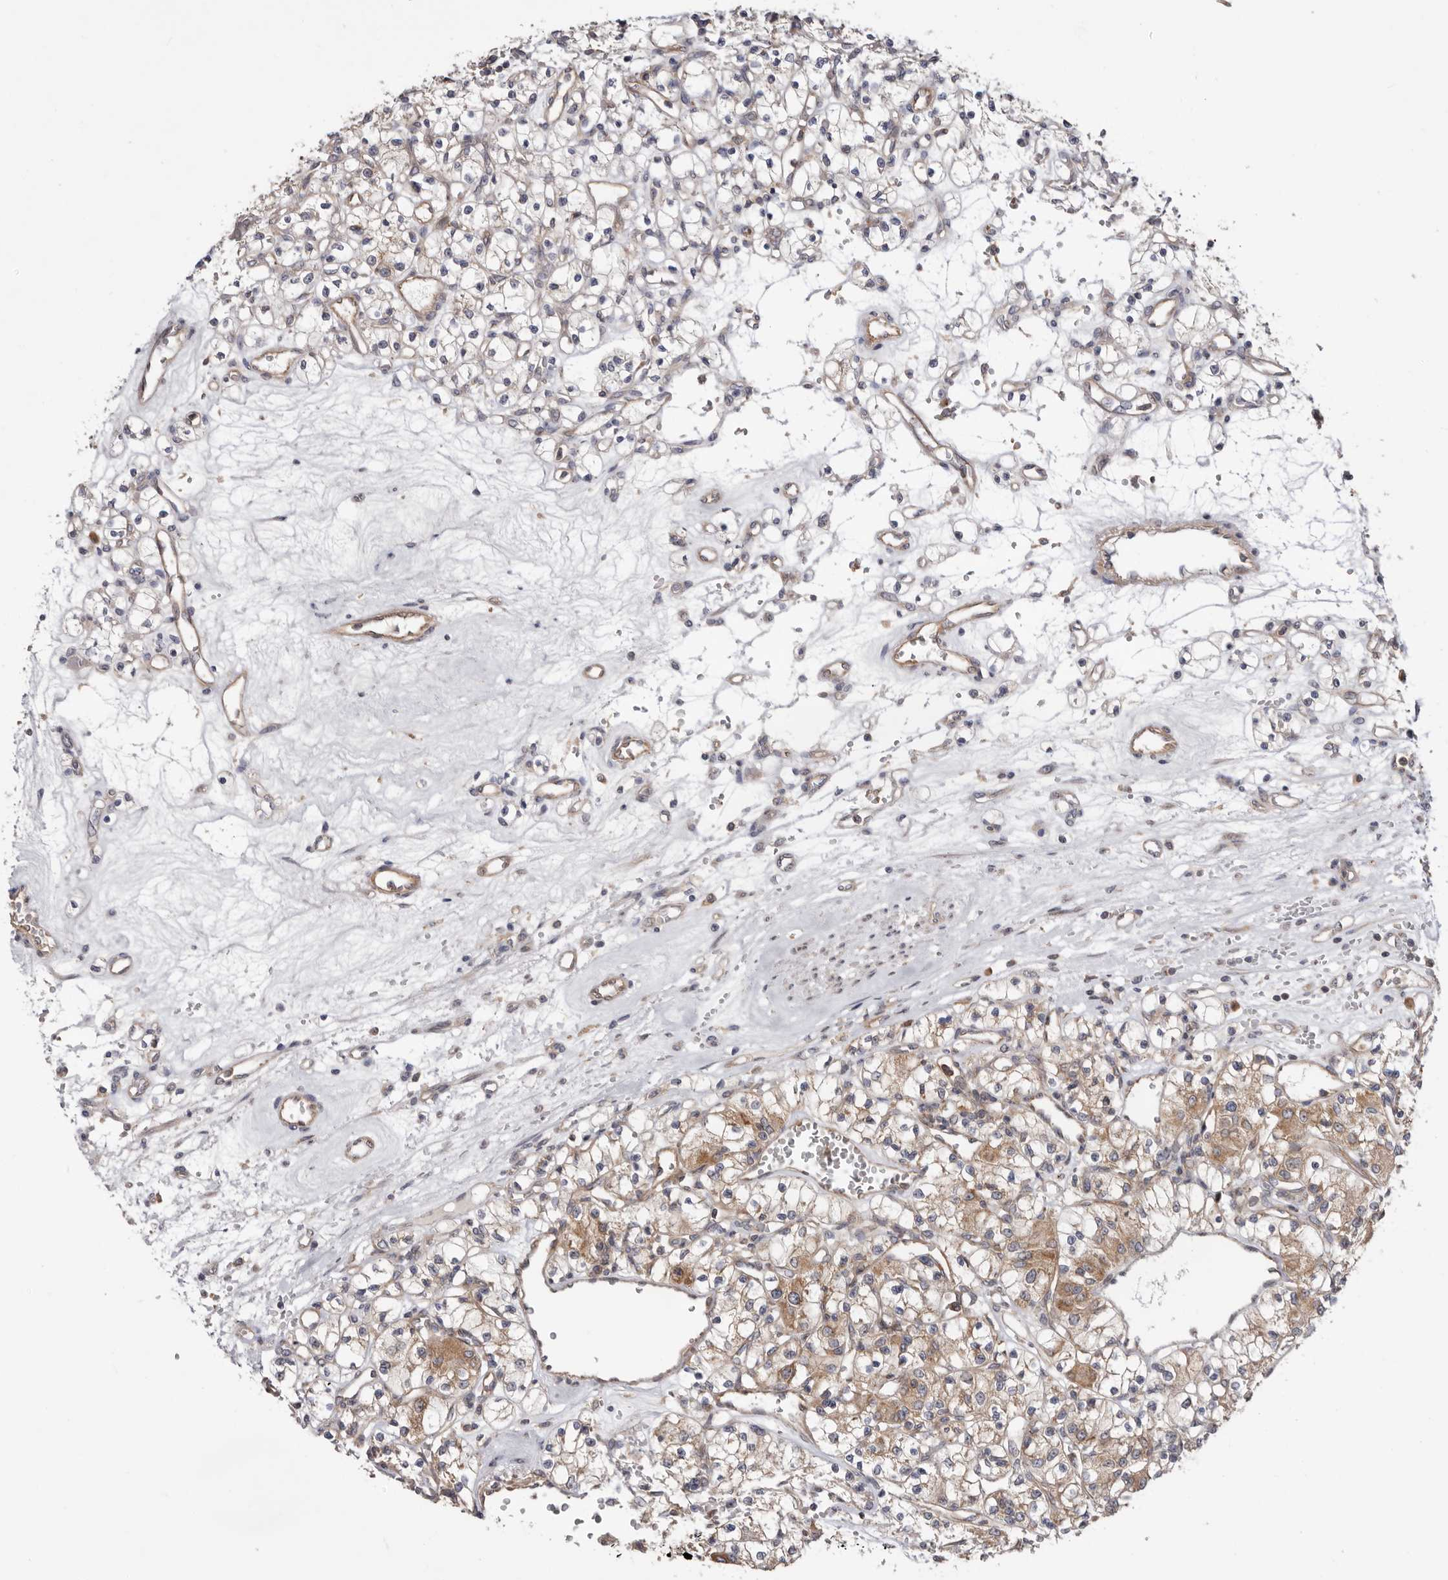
{"staining": {"intensity": "moderate", "quantity": "25%-75%", "location": "cytoplasmic/membranous"}, "tissue": "renal cancer", "cell_type": "Tumor cells", "image_type": "cancer", "snomed": [{"axis": "morphology", "description": "Adenocarcinoma, NOS"}, {"axis": "topography", "description": "Kidney"}], "caption": "Immunohistochemistry (IHC) photomicrograph of adenocarcinoma (renal) stained for a protein (brown), which displays medium levels of moderate cytoplasmic/membranous staining in about 25%-75% of tumor cells.", "gene": "TMUB1", "patient": {"sex": "female", "age": 59}}